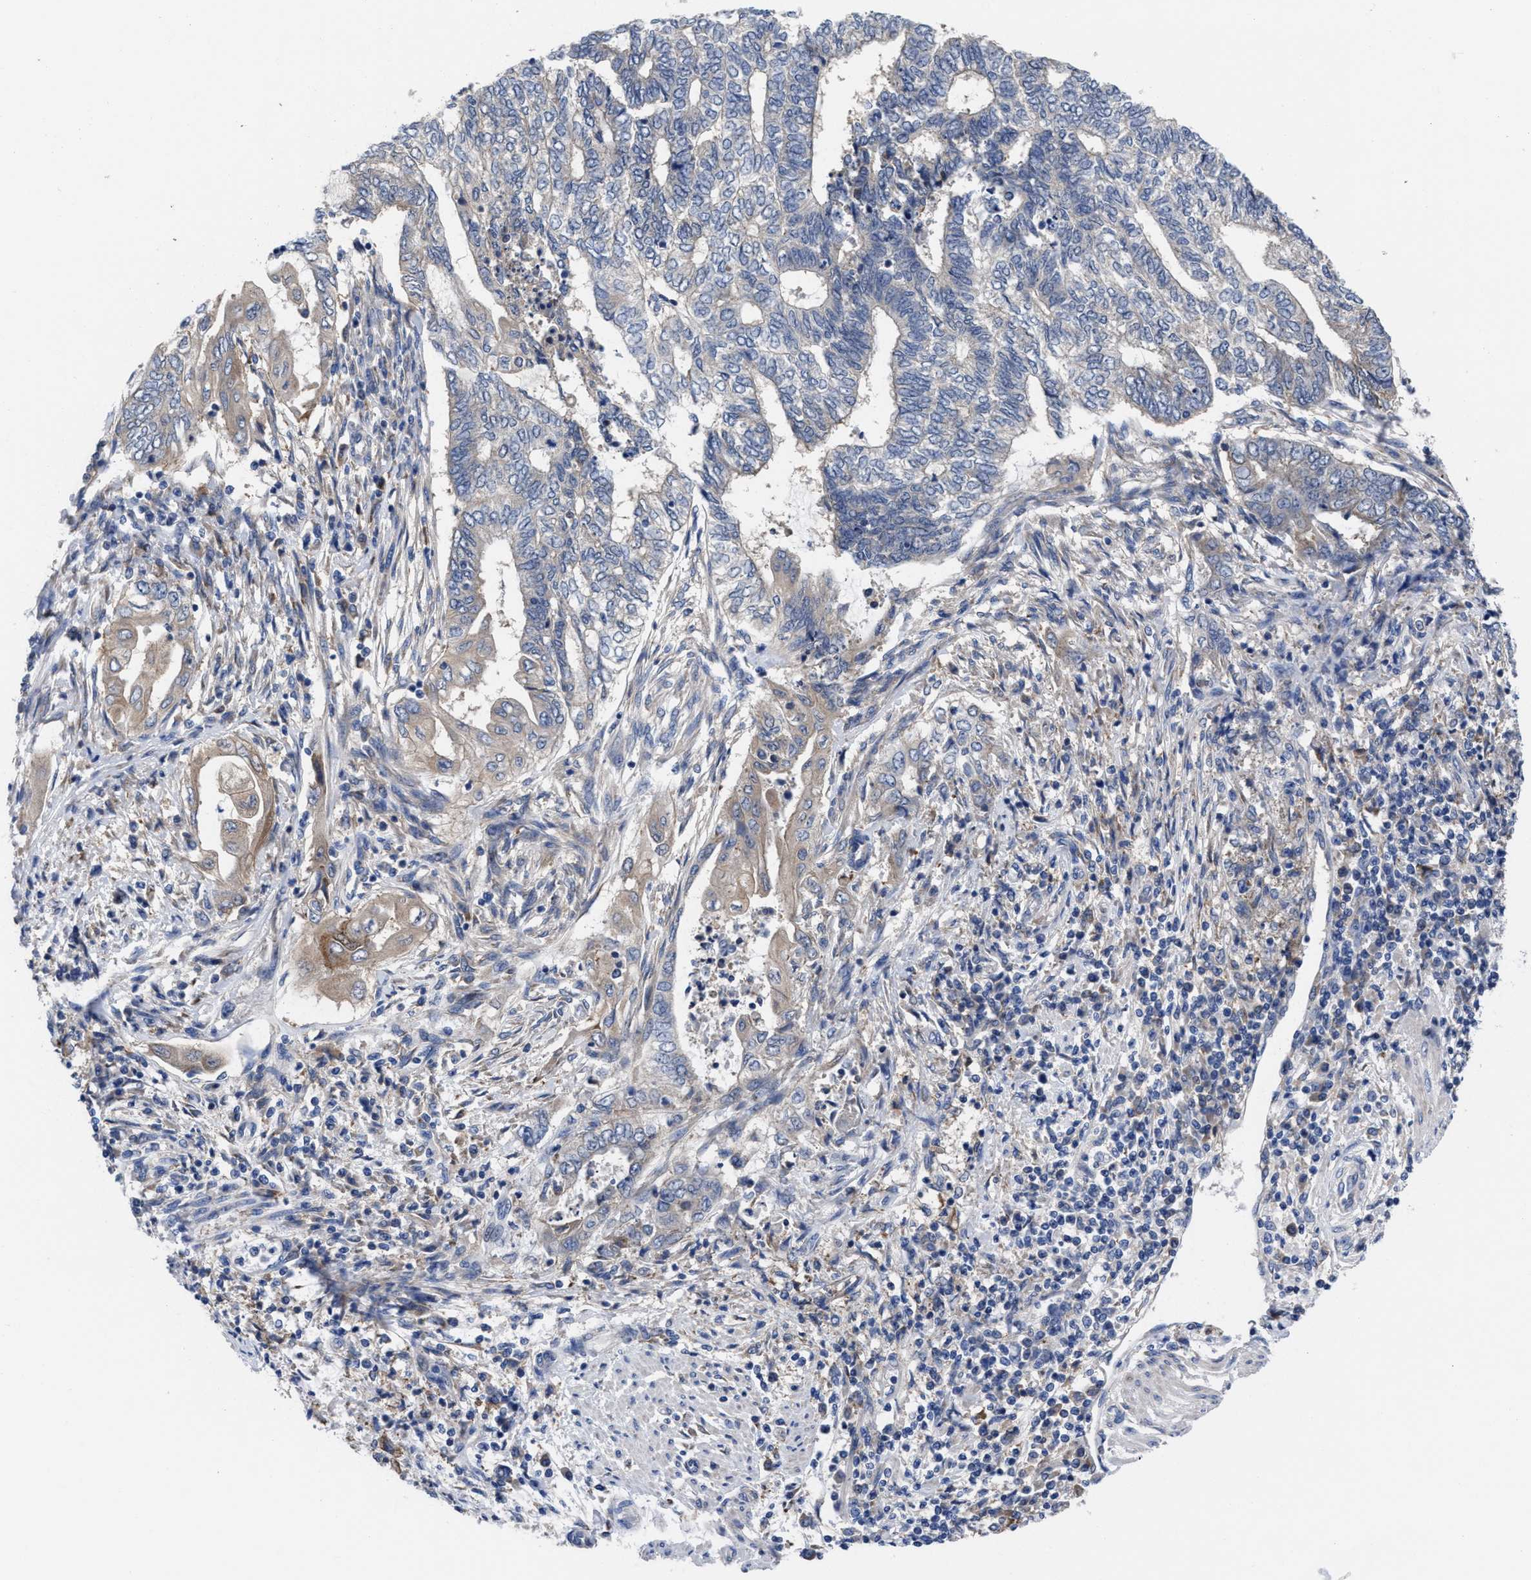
{"staining": {"intensity": "weak", "quantity": "25%-75%", "location": "cytoplasmic/membranous"}, "tissue": "endometrial cancer", "cell_type": "Tumor cells", "image_type": "cancer", "snomed": [{"axis": "morphology", "description": "Adenocarcinoma, NOS"}, {"axis": "topography", "description": "Uterus"}, {"axis": "topography", "description": "Endometrium"}], "caption": "About 25%-75% of tumor cells in endometrial cancer exhibit weak cytoplasmic/membranous protein positivity as visualized by brown immunohistochemical staining.", "gene": "TXNDC17", "patient": {"sex": "female", "age": 70}}